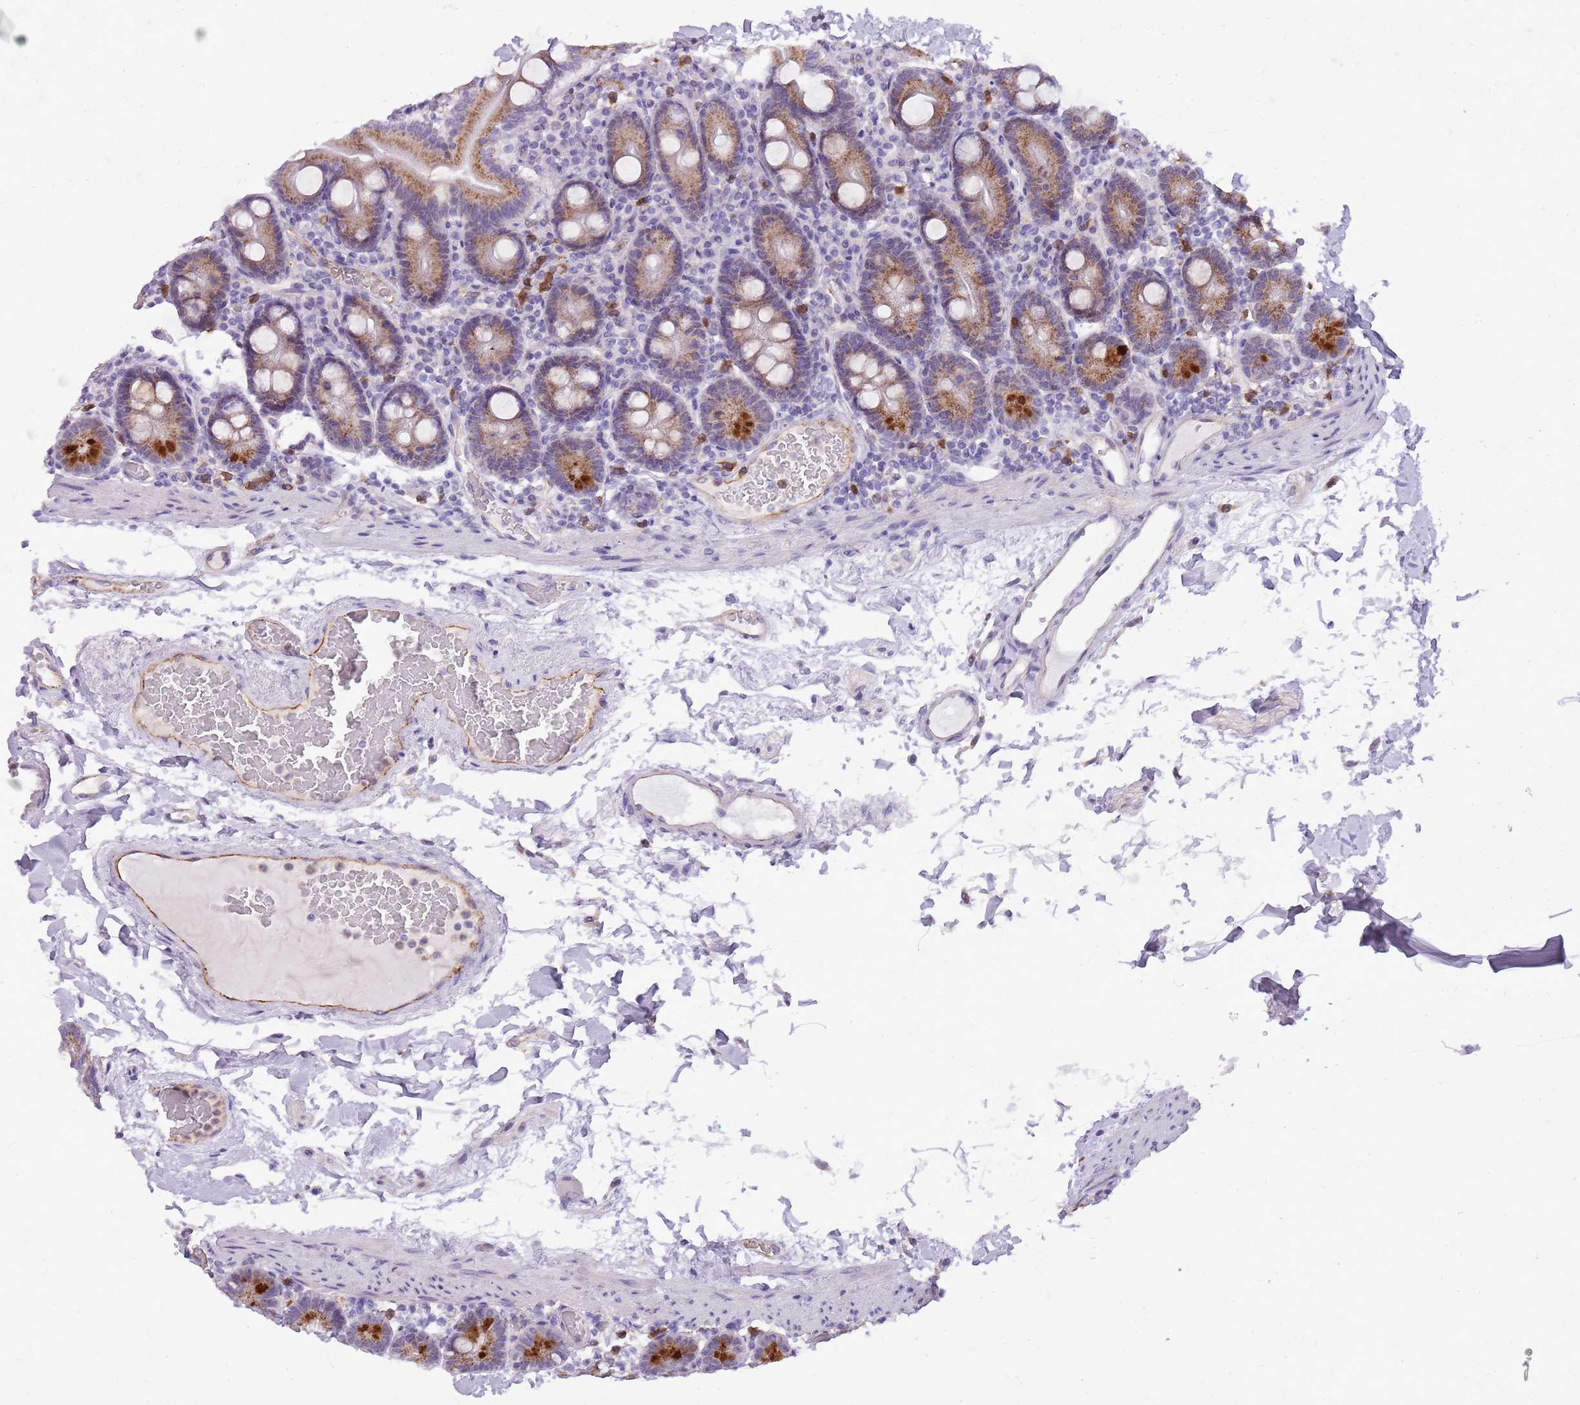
{"staining": {"intensity": "strong", "quantity": "25%-75%", "location": "cytoplasmic/membranous"}, "tissue": "duodenum", "cell_type": "Glandular cells", "image_type": "normal", "snomed": [{"axis": "morphology", "description": "Normal tissue, NOS"}, {"axis": "topography", "description": "Duodenum"}], "caption": "Protein positivity by immunohistochemistry reveals strong cytoplasmic/membranous expression in approximately 25%-75% of glandular cells in benign duodenum.", "gene": "PCNX1", "patient": {"sex": "male", "age": 55}}